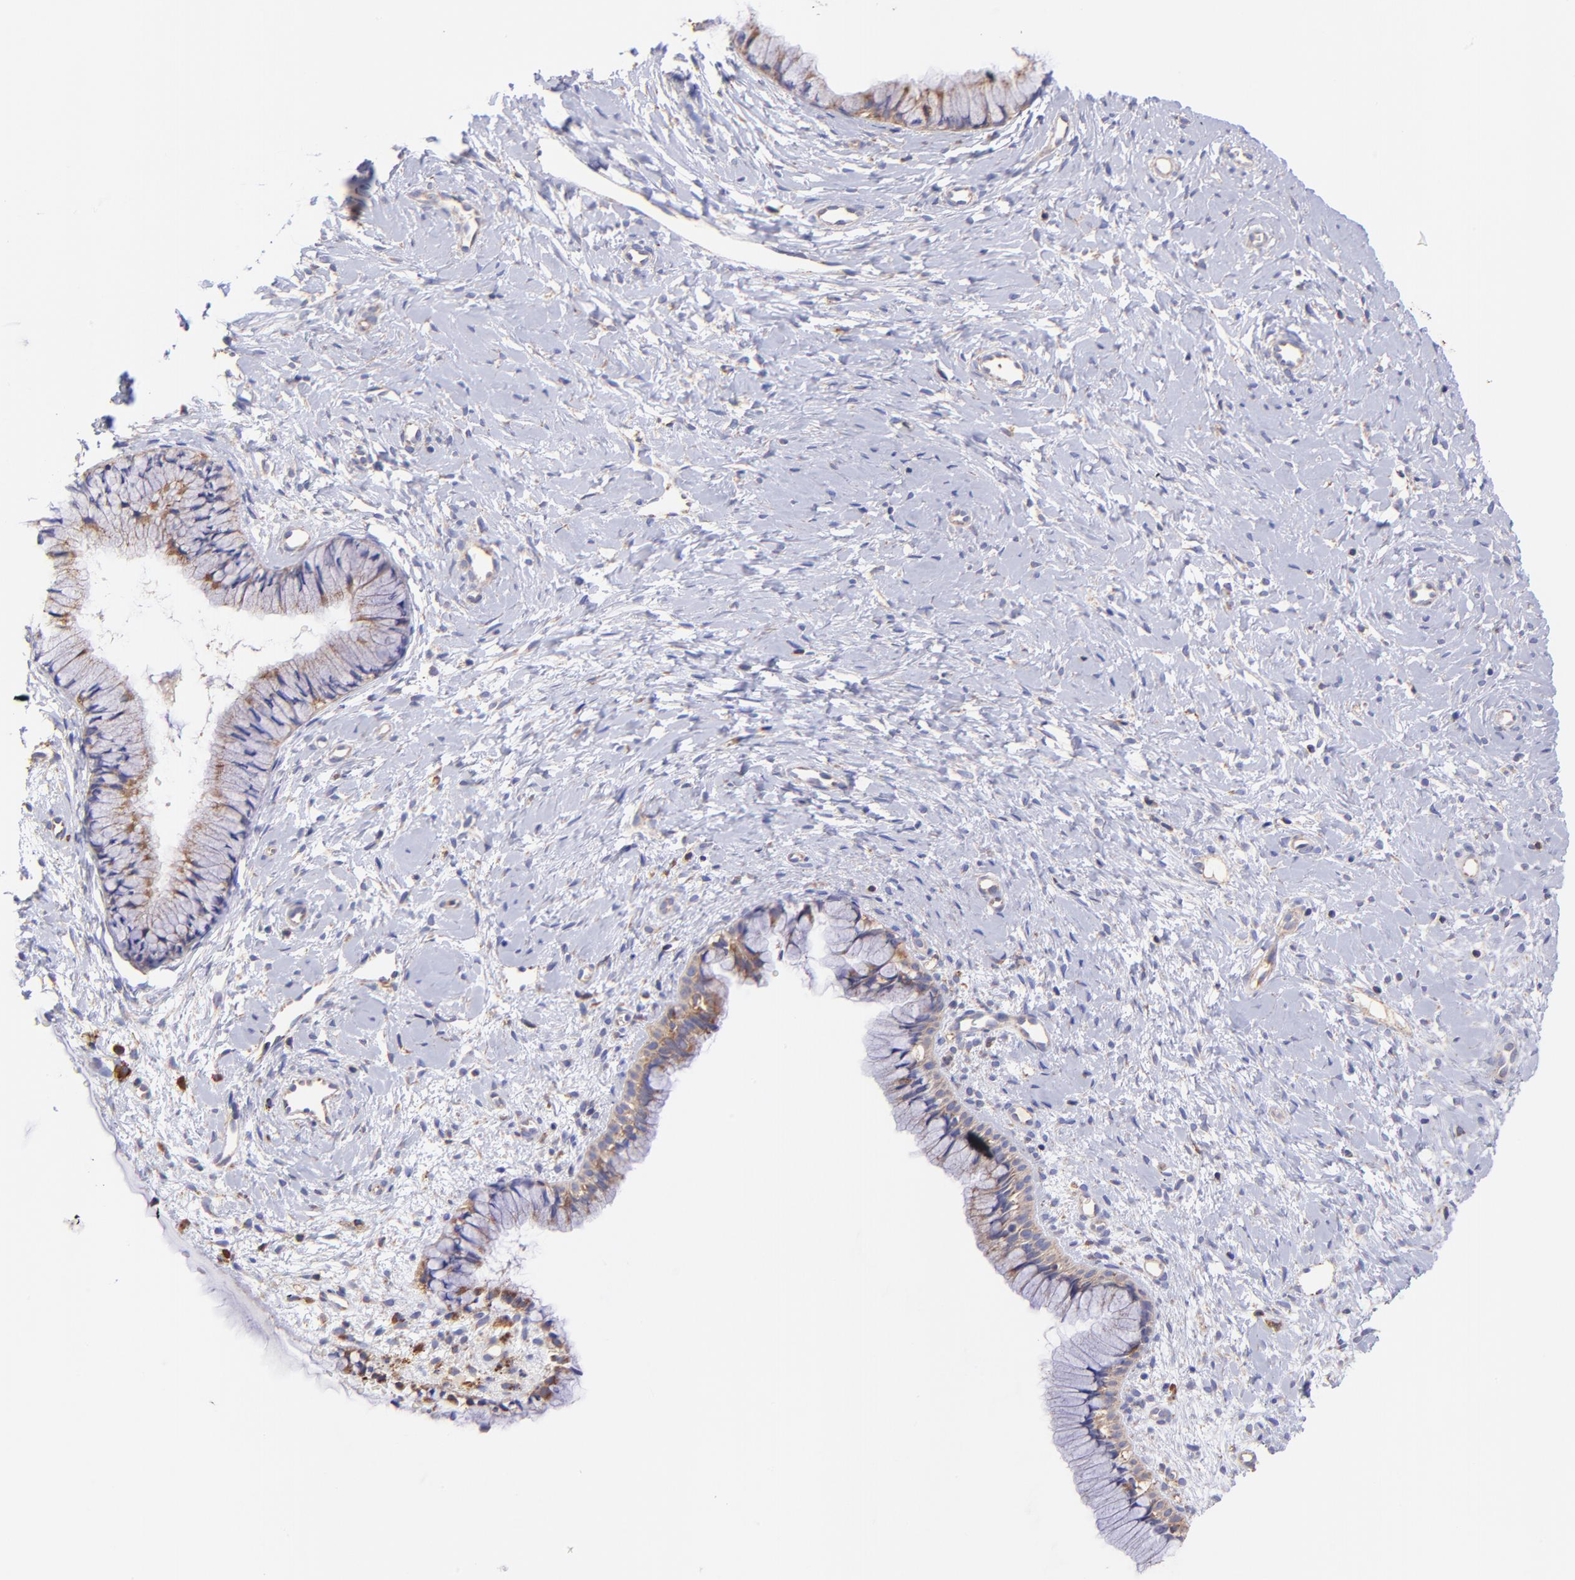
{"staining": {"intensity": "weak", "quantity": ">75%", "location": "cytoplasmic/membranous"}, "tissue": "cervix", "cell_type": "Glandular cells", "image_type": "normal", "snomed": [{"axis": "morphology", "description": "Normal tissue, NOS"}, {"axis": "topography", "description": "Cervix"}], "caption": "Brown immunohistochemical staining in unremarkable cervix displays weak cytoplasmic/membranous expression in approximately >75% of glandular cells.", "gene": "PREX1", "patient": {"sex": "female", "age": 46}}